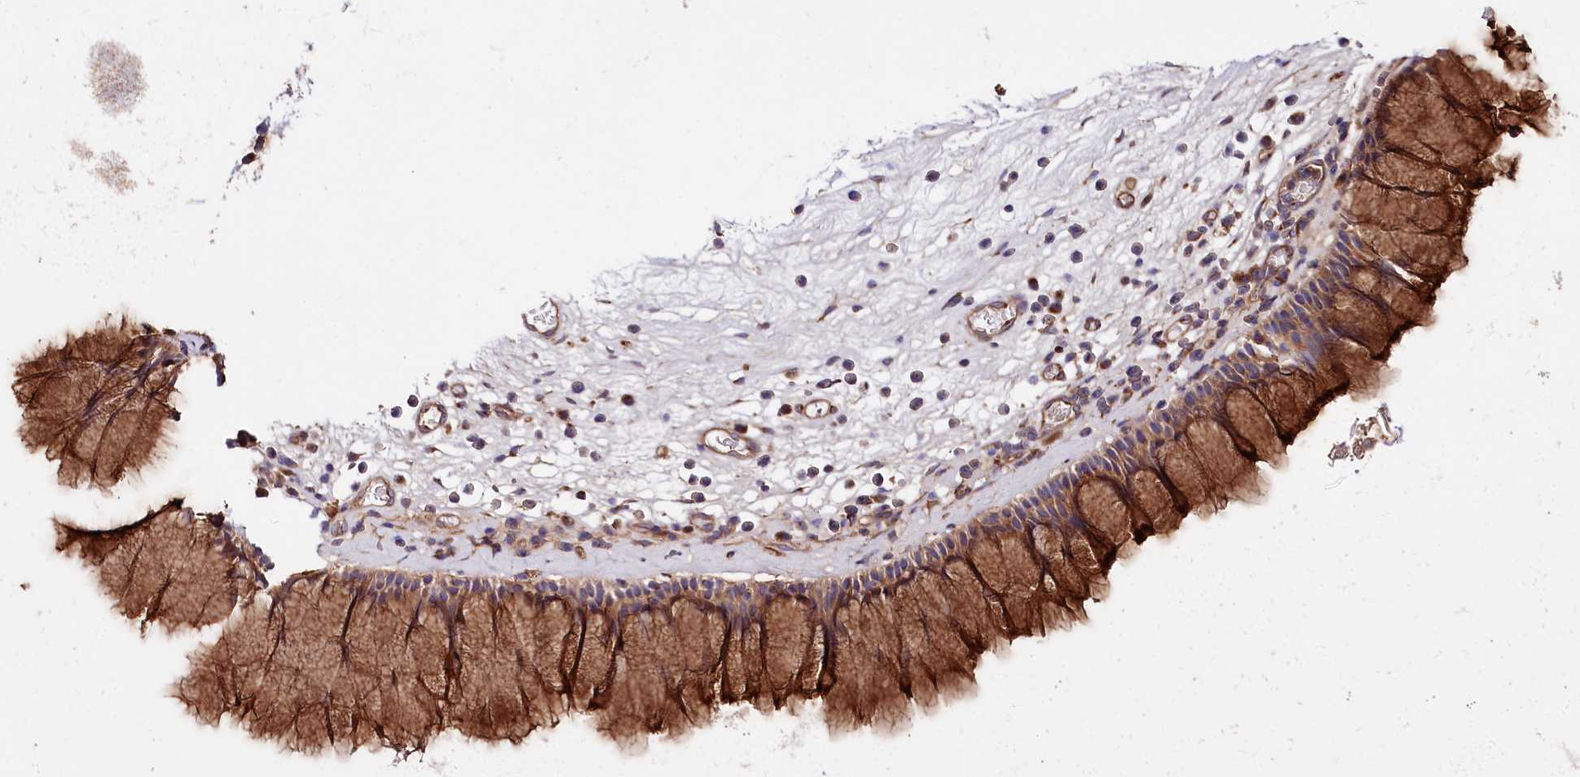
{"staining": {"intensity": "strong", "quantity": ">75%", "location": "cytoplasmic/membranous"}, "tissue": "nasopharynx", "cell_type": "Respiratory epithelial cells", "image_type": "normal", "snomed": [{"axis": "morphology", "description": "Normal tissue, NOS"}, {"axis": "morphology", "description": "Inflammation, NOS"}, {"axis": "topography", "description": "Nasopharynx"}], "caption": "Immunohistochemical staining of unremarkable human nasopharynx displays high levels of strong cytoplasmic/membranous positivity in about >75% of respiratory epithelial cells.", "gene": "CEP295", "patient": {"sex": "male", "age": 70}}